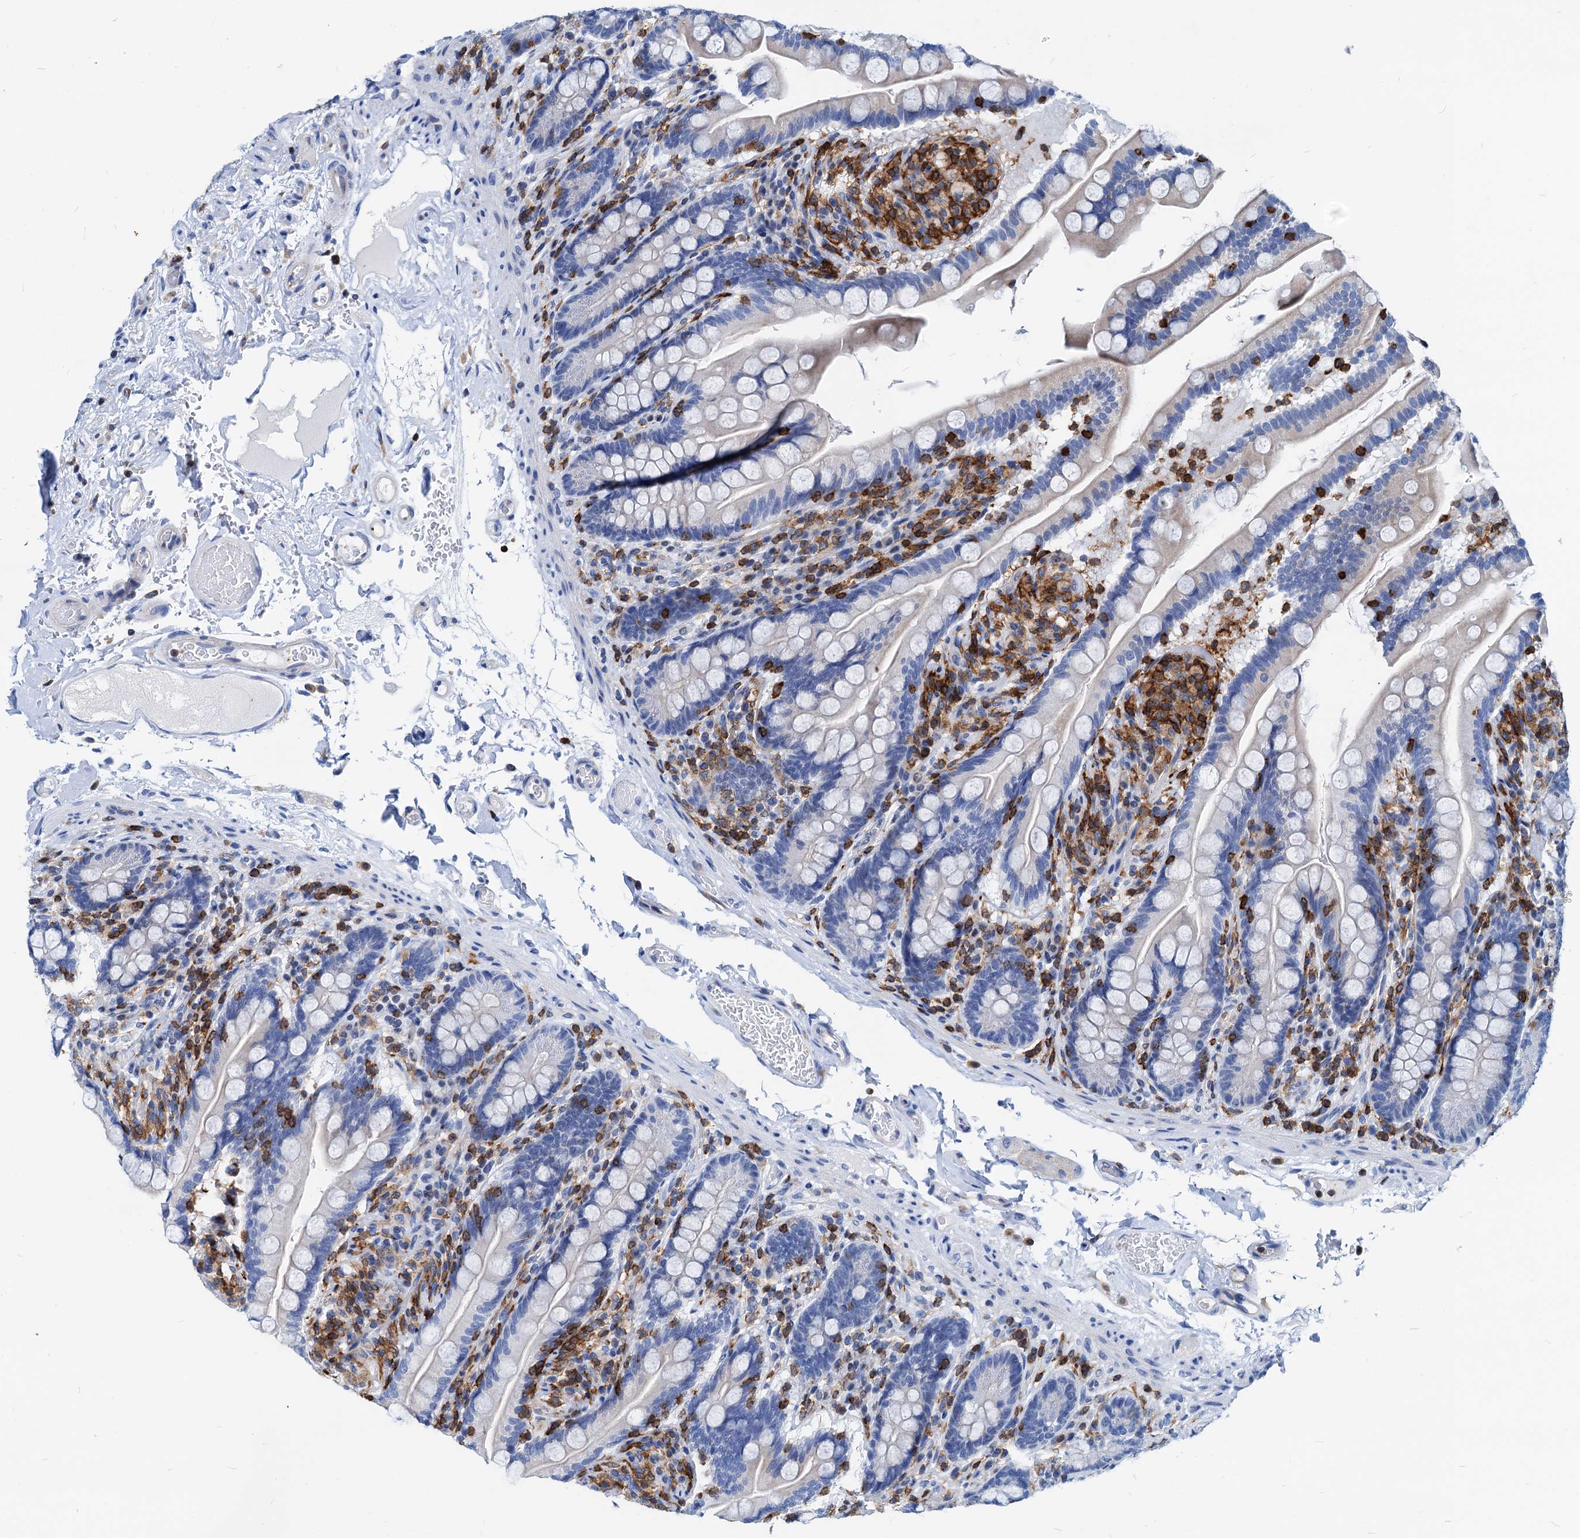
{"staining": {"intensity": "negative", "quantity": "none", "location": "none"}, "tissue": "small intestine", "cell_type": "Glandular cells", "image_type": "normal", "snomed": [{"axis": "morphology", "description": "Normal tissue, NOS"}, {"axis": "topography", "description": "Small intestine"}], "caption": "Histopathology image shows no significant protein positivity in glandular cells of normal small intestine.", "gene": "LCP2", "patient": {"sex": "female", "age": 64}}